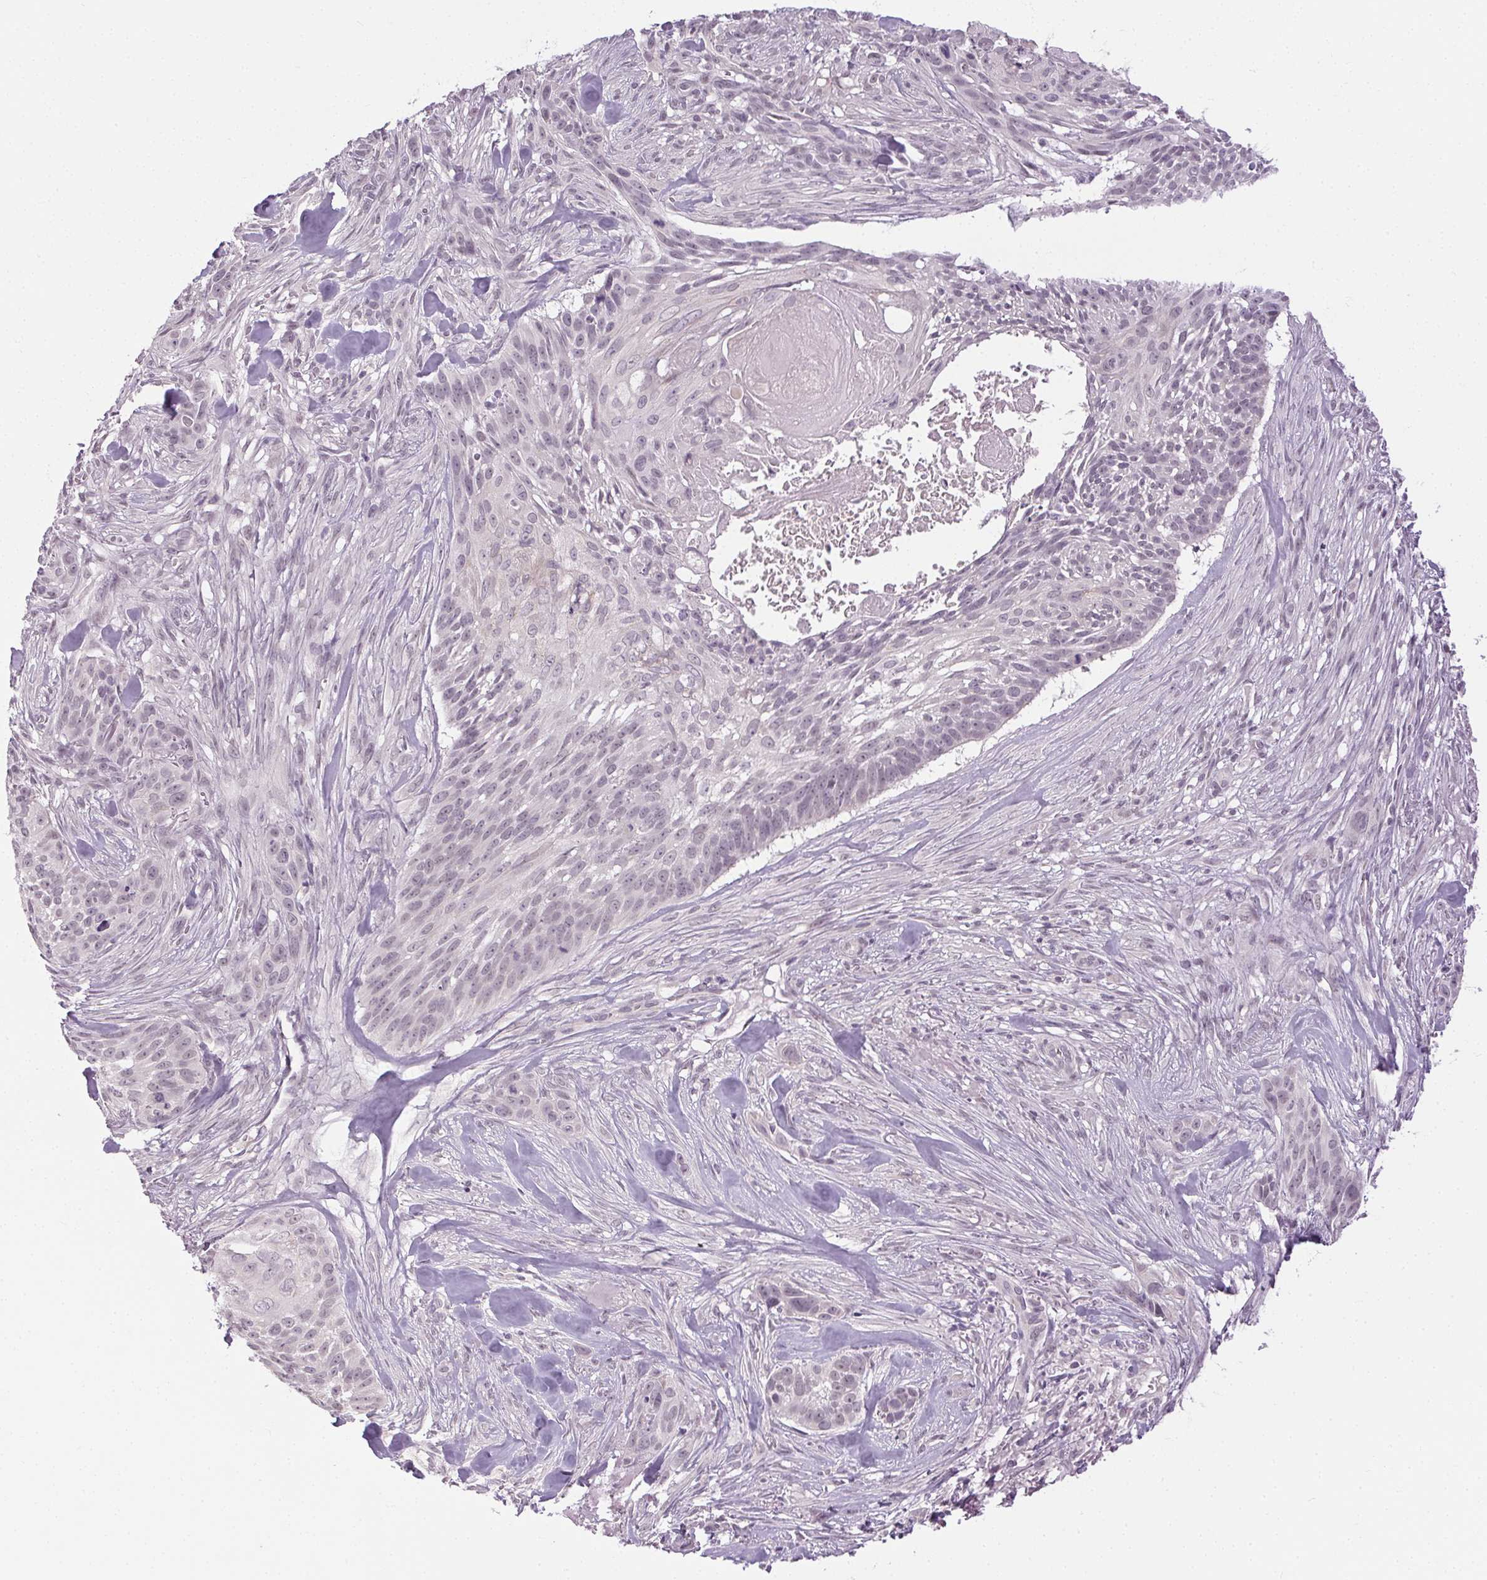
{"staining": {"intensity": "negative", "quantity": "none", "location": "none"}, "tissue": "skin cancer", "cell_type": "Tumor cells", "image_type": "cancer", "snomed": [{"axis": "morphology", "description": "Basal cell carcinoma"}, {"axis": "topography", "description": "Skin"}], "caption": "The image shows no staining of tumor cells in skin basal cell carcinoma.", "gene": "FAM168A", "patient": {"sex": "male", "age": 87}}